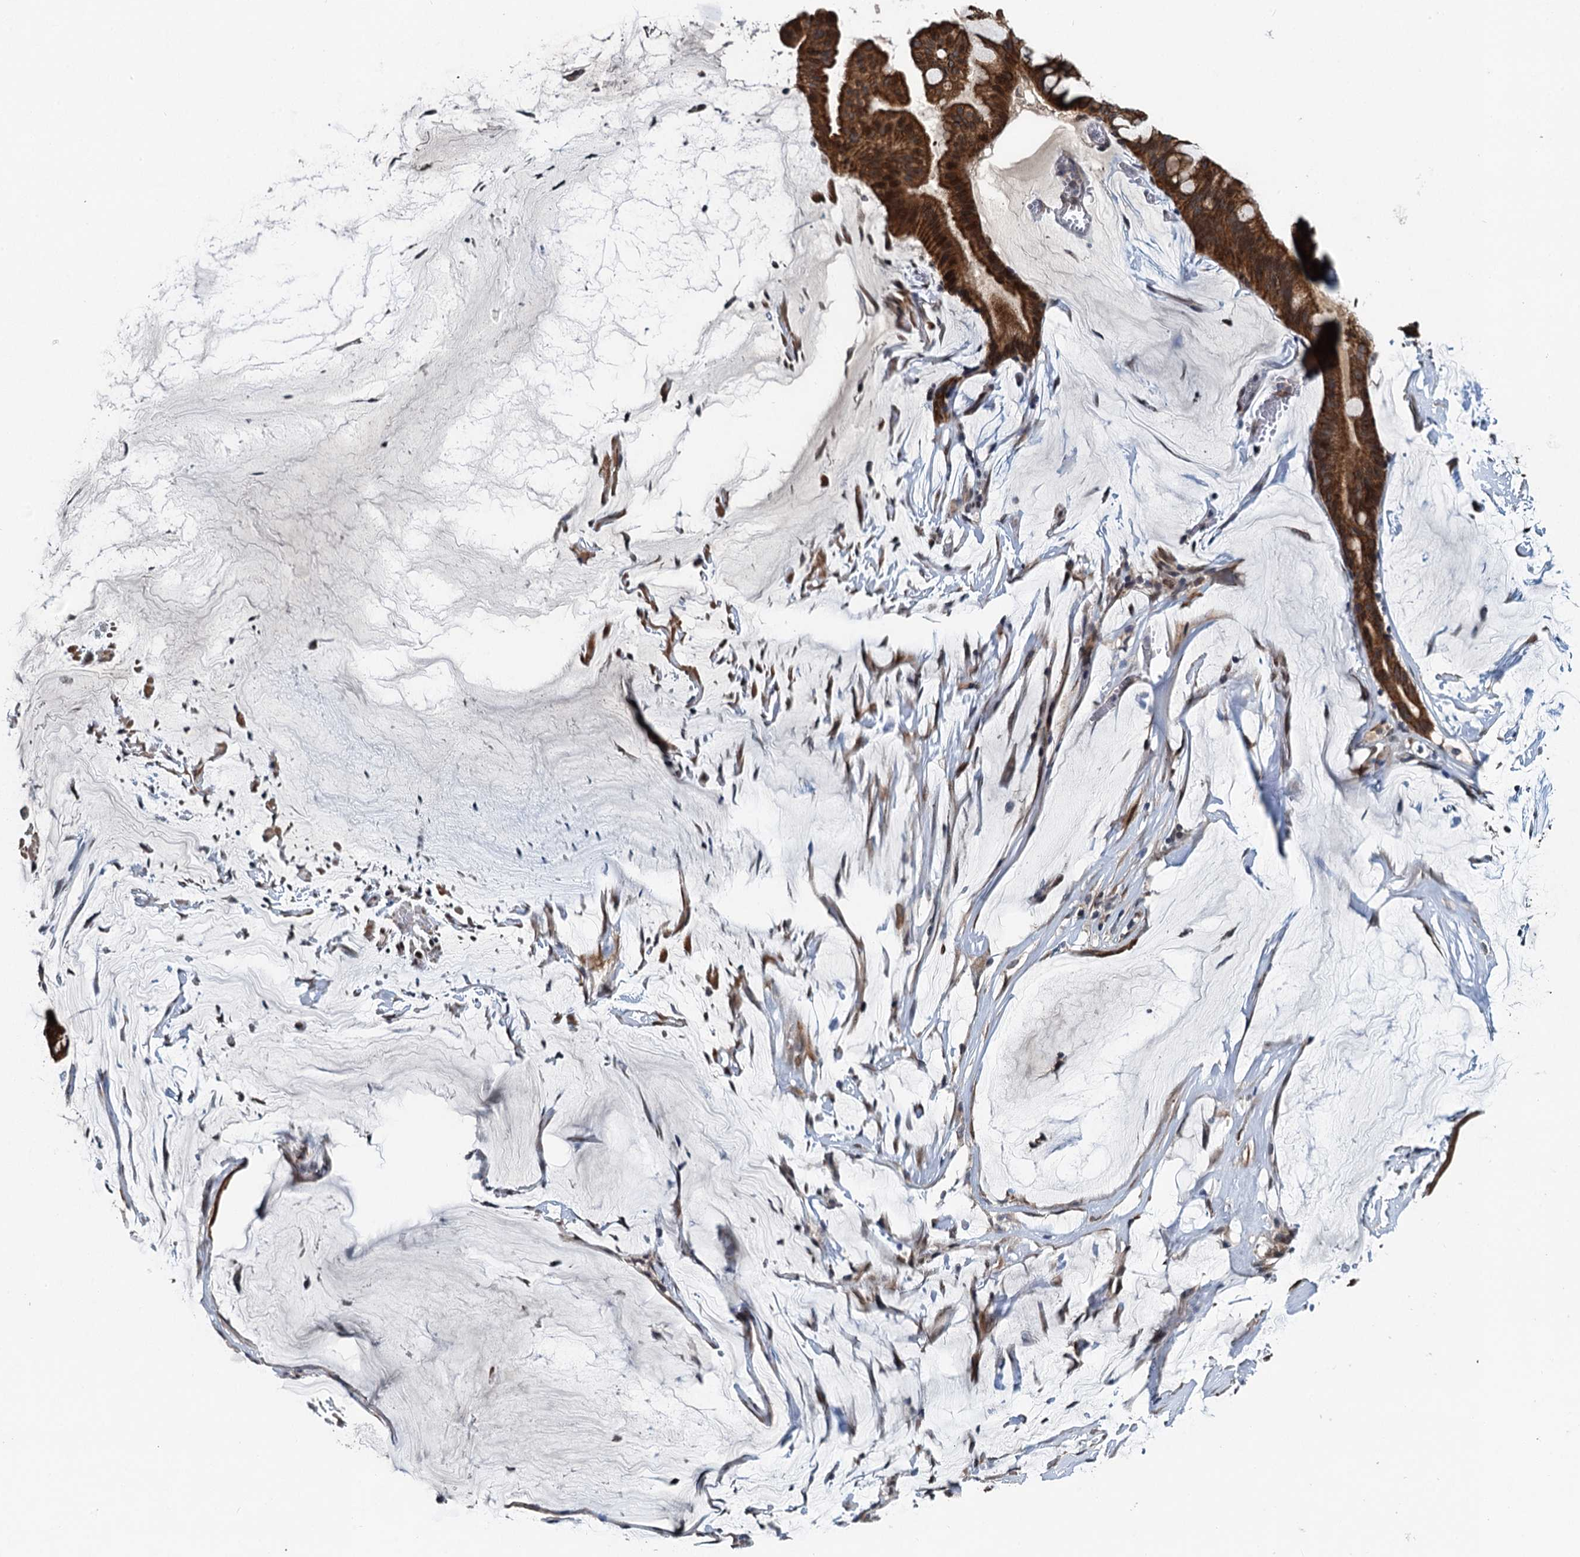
{"staining": {"intensity": "strong", "quantity": ">75%", "location": "cytoplasmic/membranous,nuclear"}, "tissue": "ovarian cancer", "cell_type": "Tumor cells", "image_type": "cancer", "snomed": [{"axis": "morphology", "description": "Cystadenocarcinoma, mucinous, NOS"}, {"axis": "topography", "description": "Ovary"}], "caption": "Immunohistochemistry image of neoplastic tissue: human ovarian cancer (mucinous cystadenocarcinoma) stained using IHC shows high levels of strong protein expression localized specifically in the cytoplasmic/membranous and nuclear of tumor cells, appearing as a cytoplasmic/membranous and nuclear brown color.", "gene": "RITA1", "patient": {"sex": "female", "age": 73}}